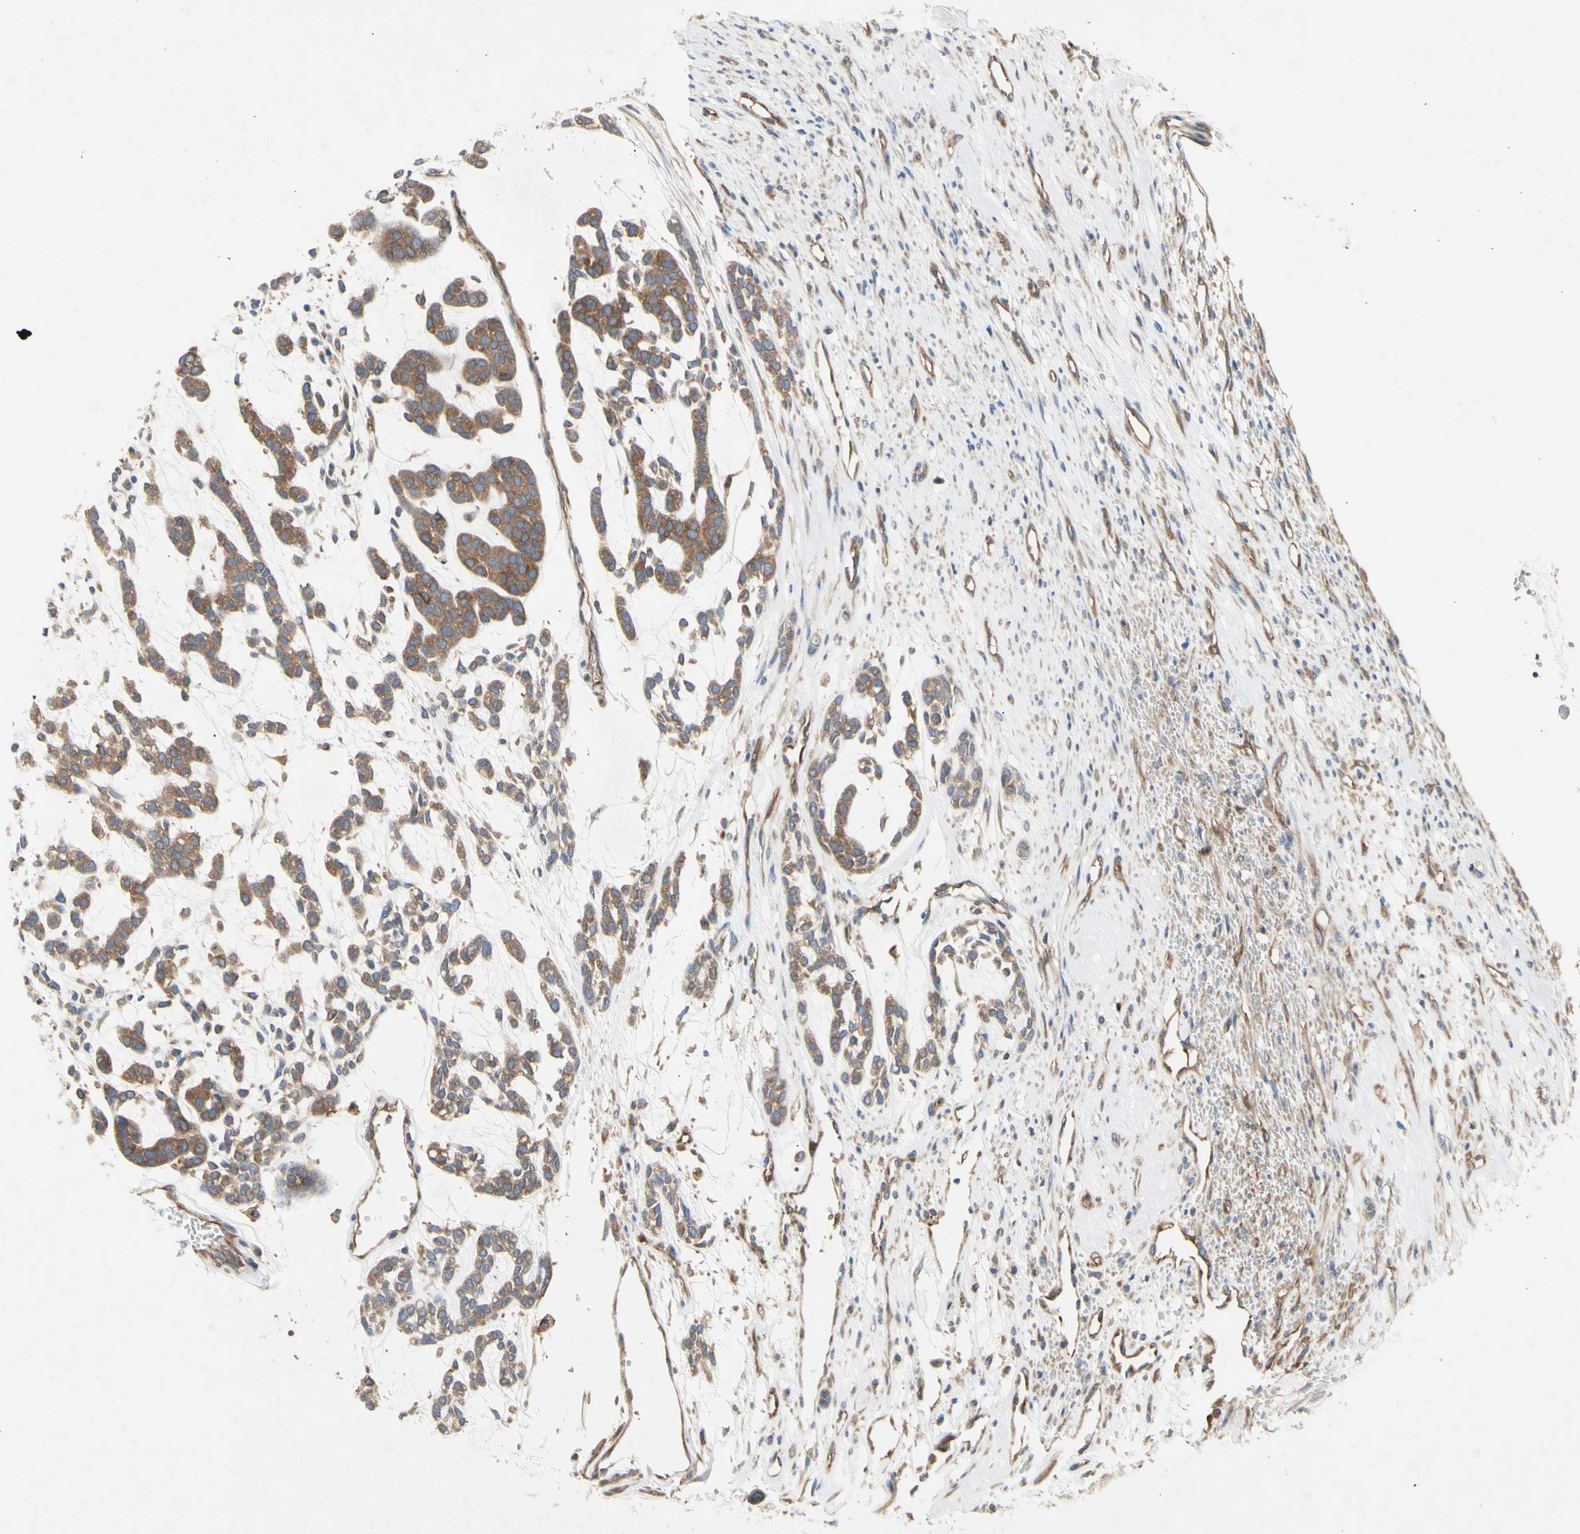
{"staining": {"intensity": "strong", "quantity": ">75%", "location": "cytoplasmic/membranous"}, "tissue": "head and neck cancer", "cell_type": "Tumor cells", "image_type": "cancer", "snomed": [{"axis": "morphology", "description": "Adenocarcinoma, NOS"}, {"axis": "morphology", "description": "Adenoma, NOS"}, {"axis": "topography", "description": "Head-Neck"}], "caption": "Strong cytoplasmic/membranous protein expression is appreciated in approximately >75% of tumor cells in head and neck cancer. The staining was performed using DAB (3,3'-diaminobenzidine), with brown indicating positive protein expression. Nuclei are stained blue with hematoxylin.", "gene": "KLC1", "patient": {"sex": "female", "age": 55}}